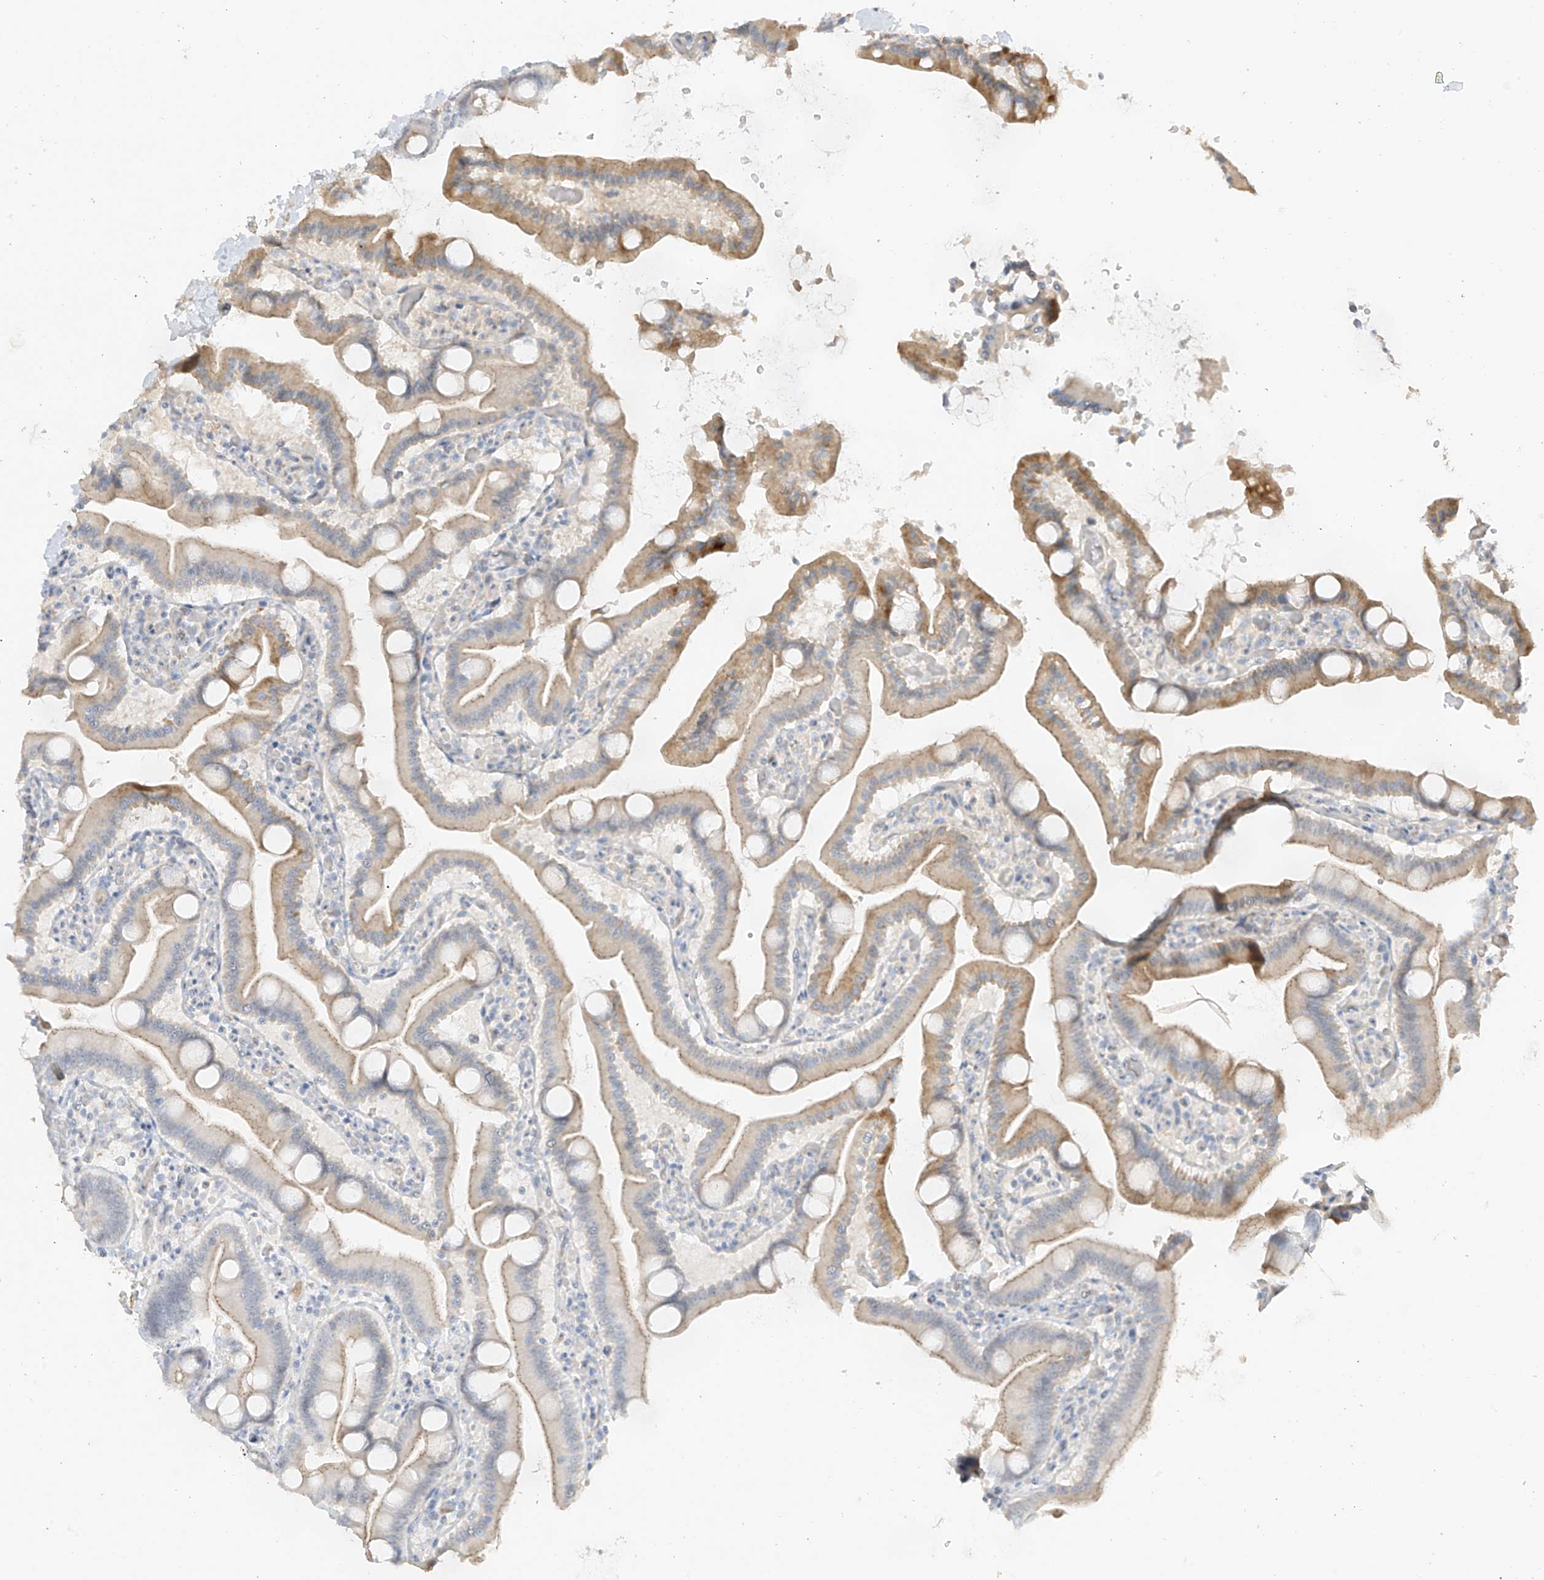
{"staining": {"intensity": "moderate", "quantity": "25%-75%", "location": "cytoplasmic/membranous"}, "tissue": "duodenum", "cell_type": "Glandular cells", "image_type": "normal", "snomed": [{"axis": "morphology", "description": "Normal tissue, NOS"}, {"axis": "topography", "description": "Duodenum"}], "caption": "Moderate cytoplasmic/membranous protein staining is identified in about 25%-75% of glandular cells in duodenum.", "gene": "ZBTB41", "patient": {"sex": "male", "age": 55}}